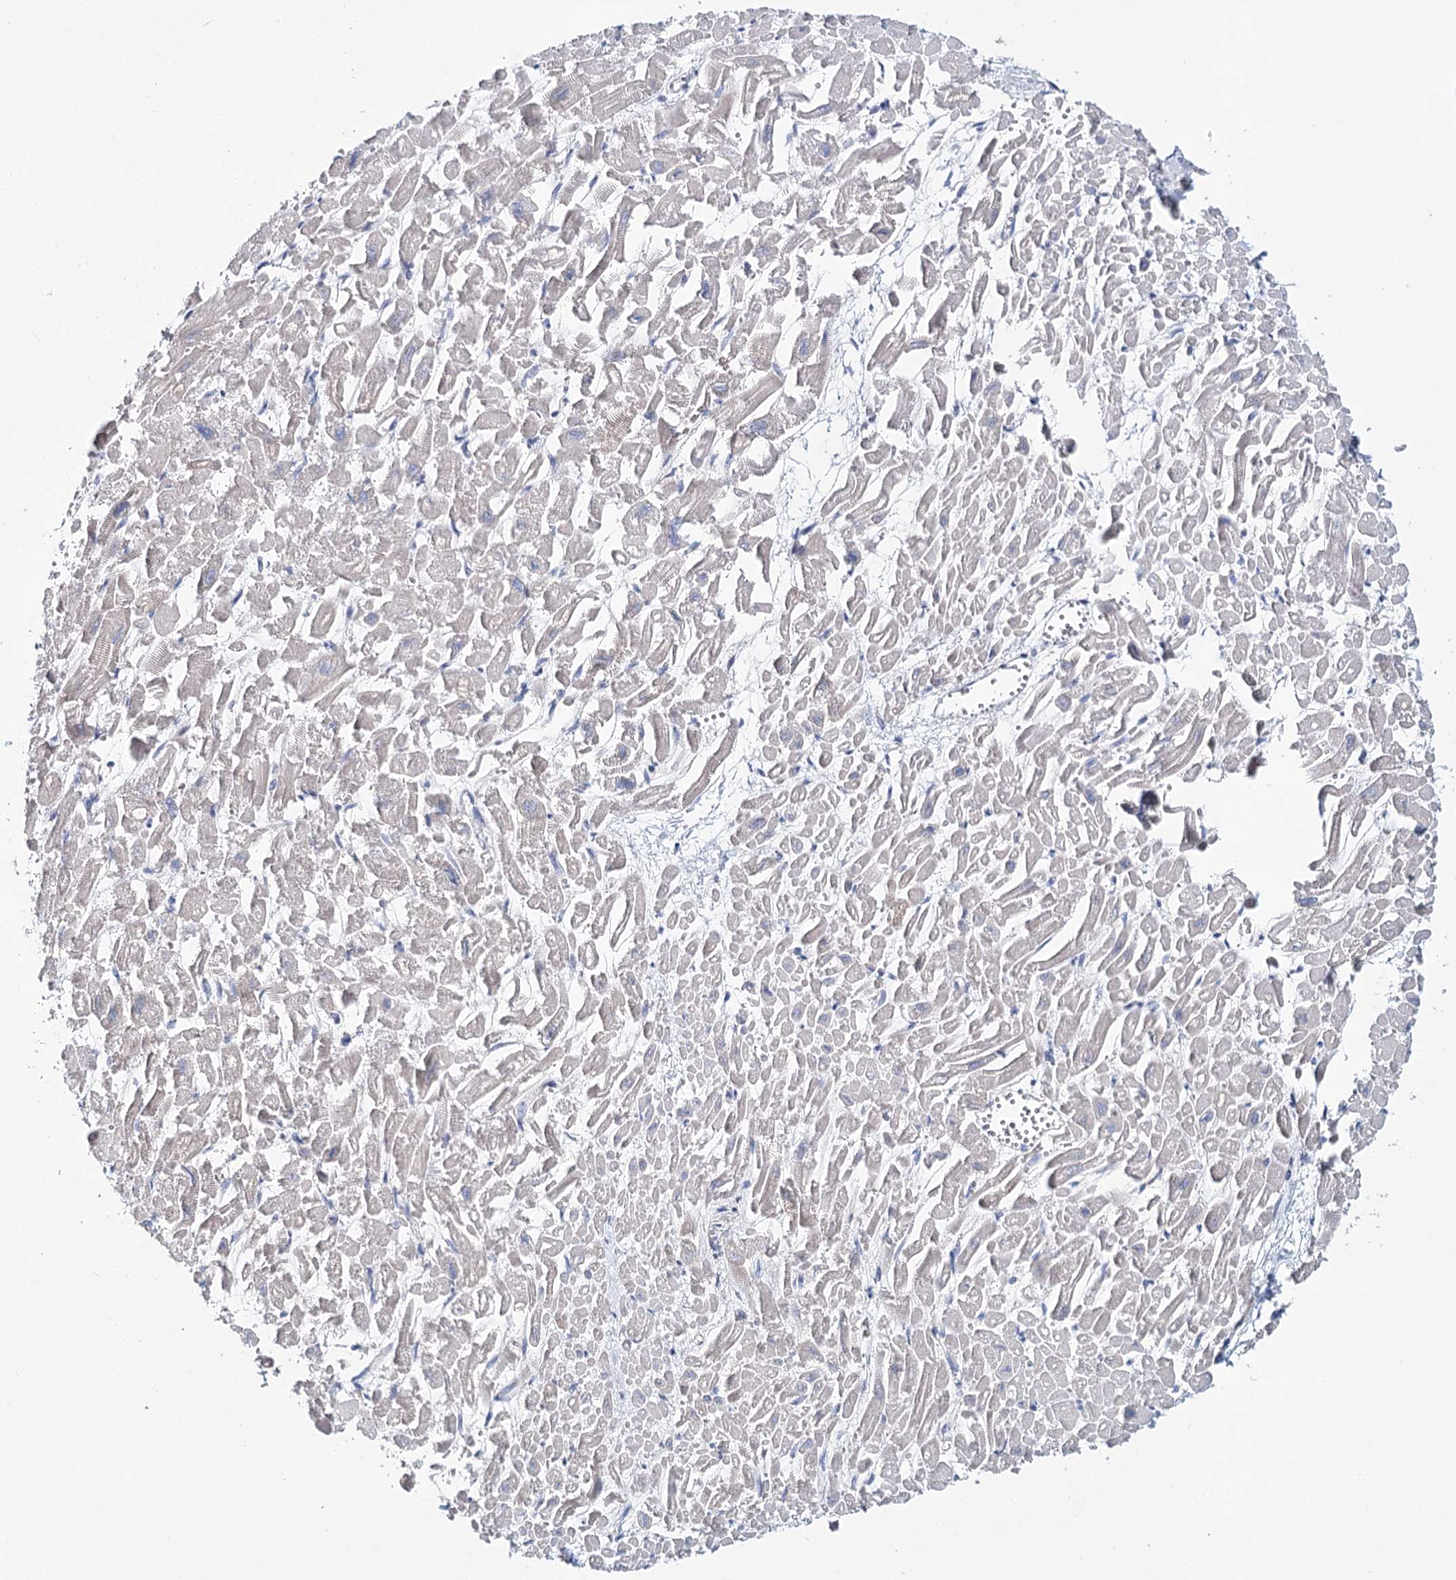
{"staining": {"intensity": "negative", "quantity": "none", "location": "none"}, "tissue": "heart muscle", "cell_type": "Cardiomyocytes", "image_type": "normal", "snomed": [{"axis": "morphology", "description": "Normal tissue, NOS"}, {"axis": "topography", "description": "Heart"}], "caption": "The photomicrograph reveals no staining of cardiomyocytes in benign heart muscle.", "gene": "TEX12", "patient": {"sex": "male", "age": 54}}